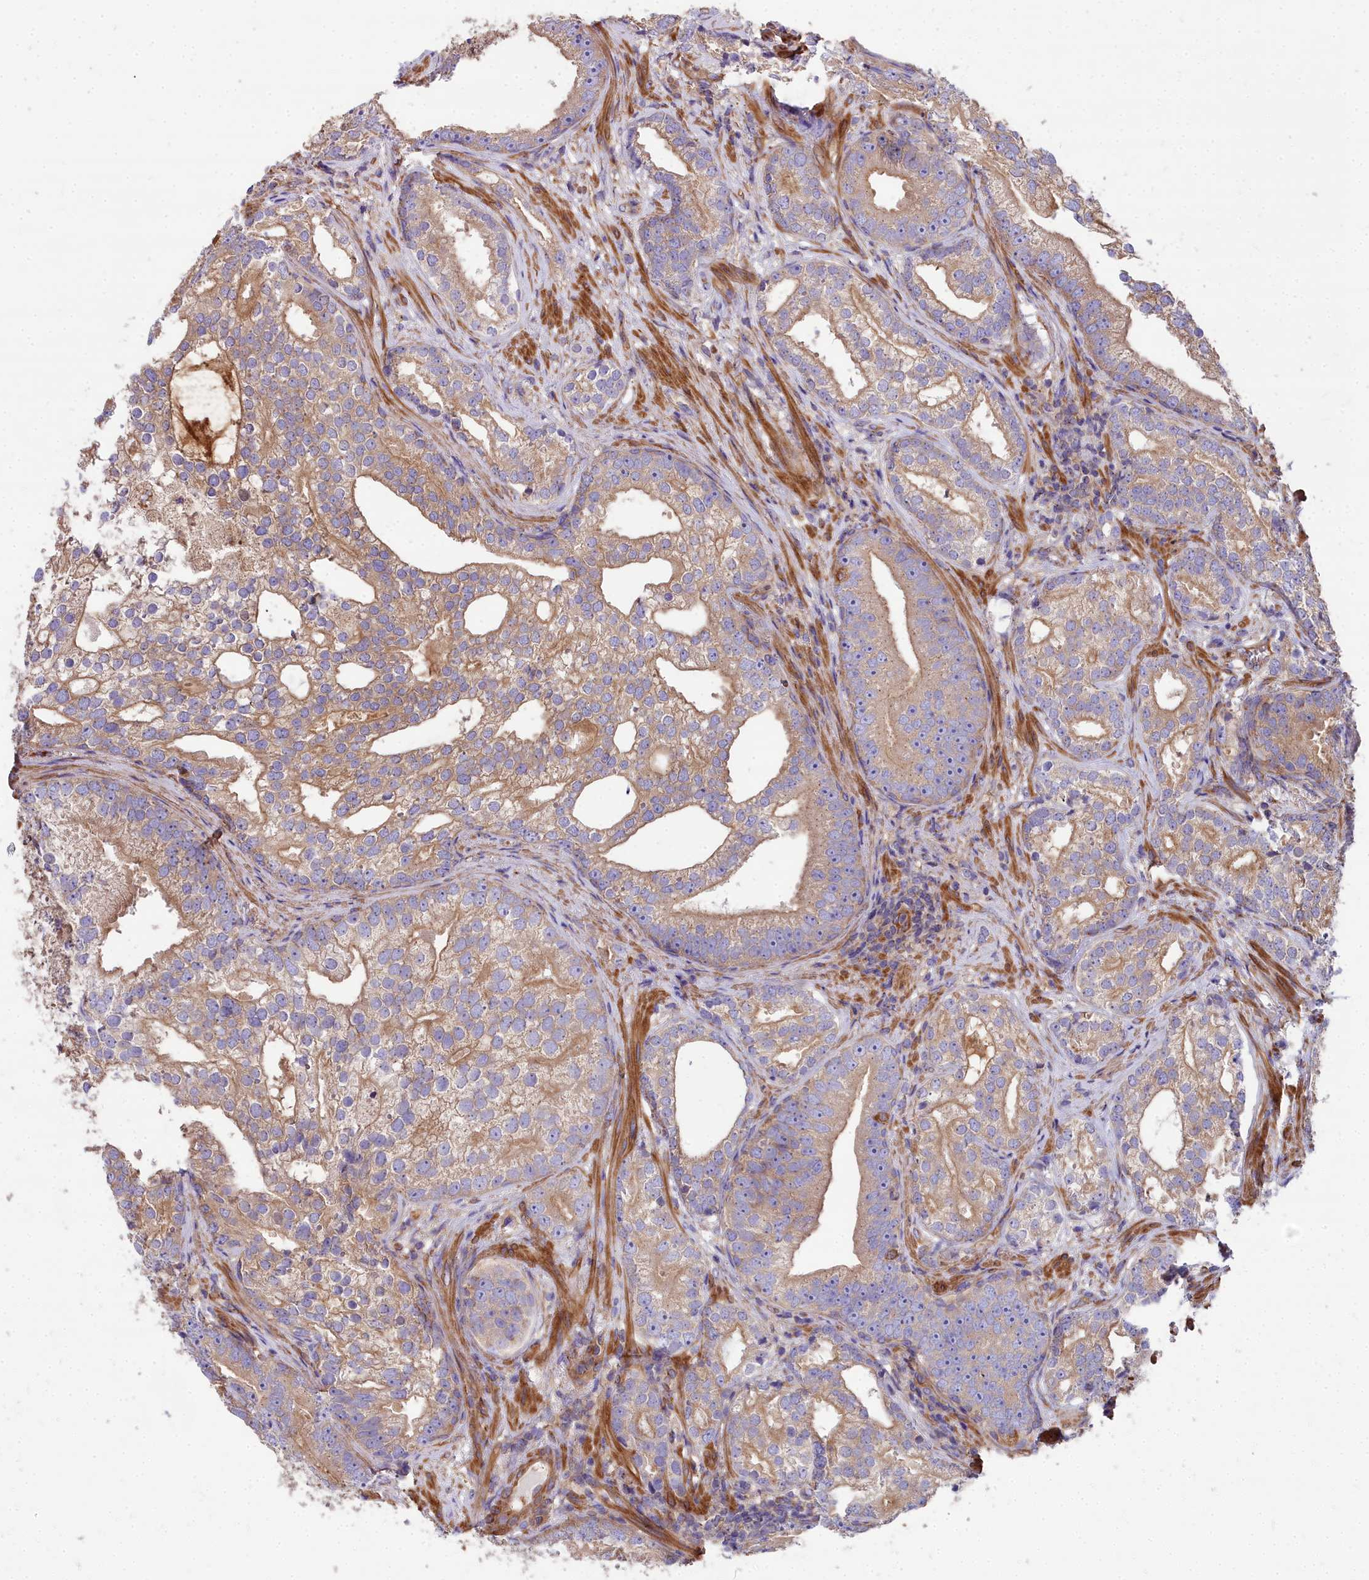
{"staining": {"intensity": "moderate", "quantity": ">75%", "location": "cytoplasmic/membranous"}, "tissue": "prostate cancer", "cell_type": "Tumor cells", "image_type": "cancer", "snomed": [{"axis": "morphology", "description": "Adenocarcinoma, High grade"}, {"axis": "topography", "description": "Prostate"}], "caption": "Tumor cells demonstrate medium levels of moderate cytoplasmic/membranous staining in approximately >75% of cells in human prostate adenocarcinoma (high-grade).", "gene": "DCTN3", "patient": {"sex": "male", "age": 75}}